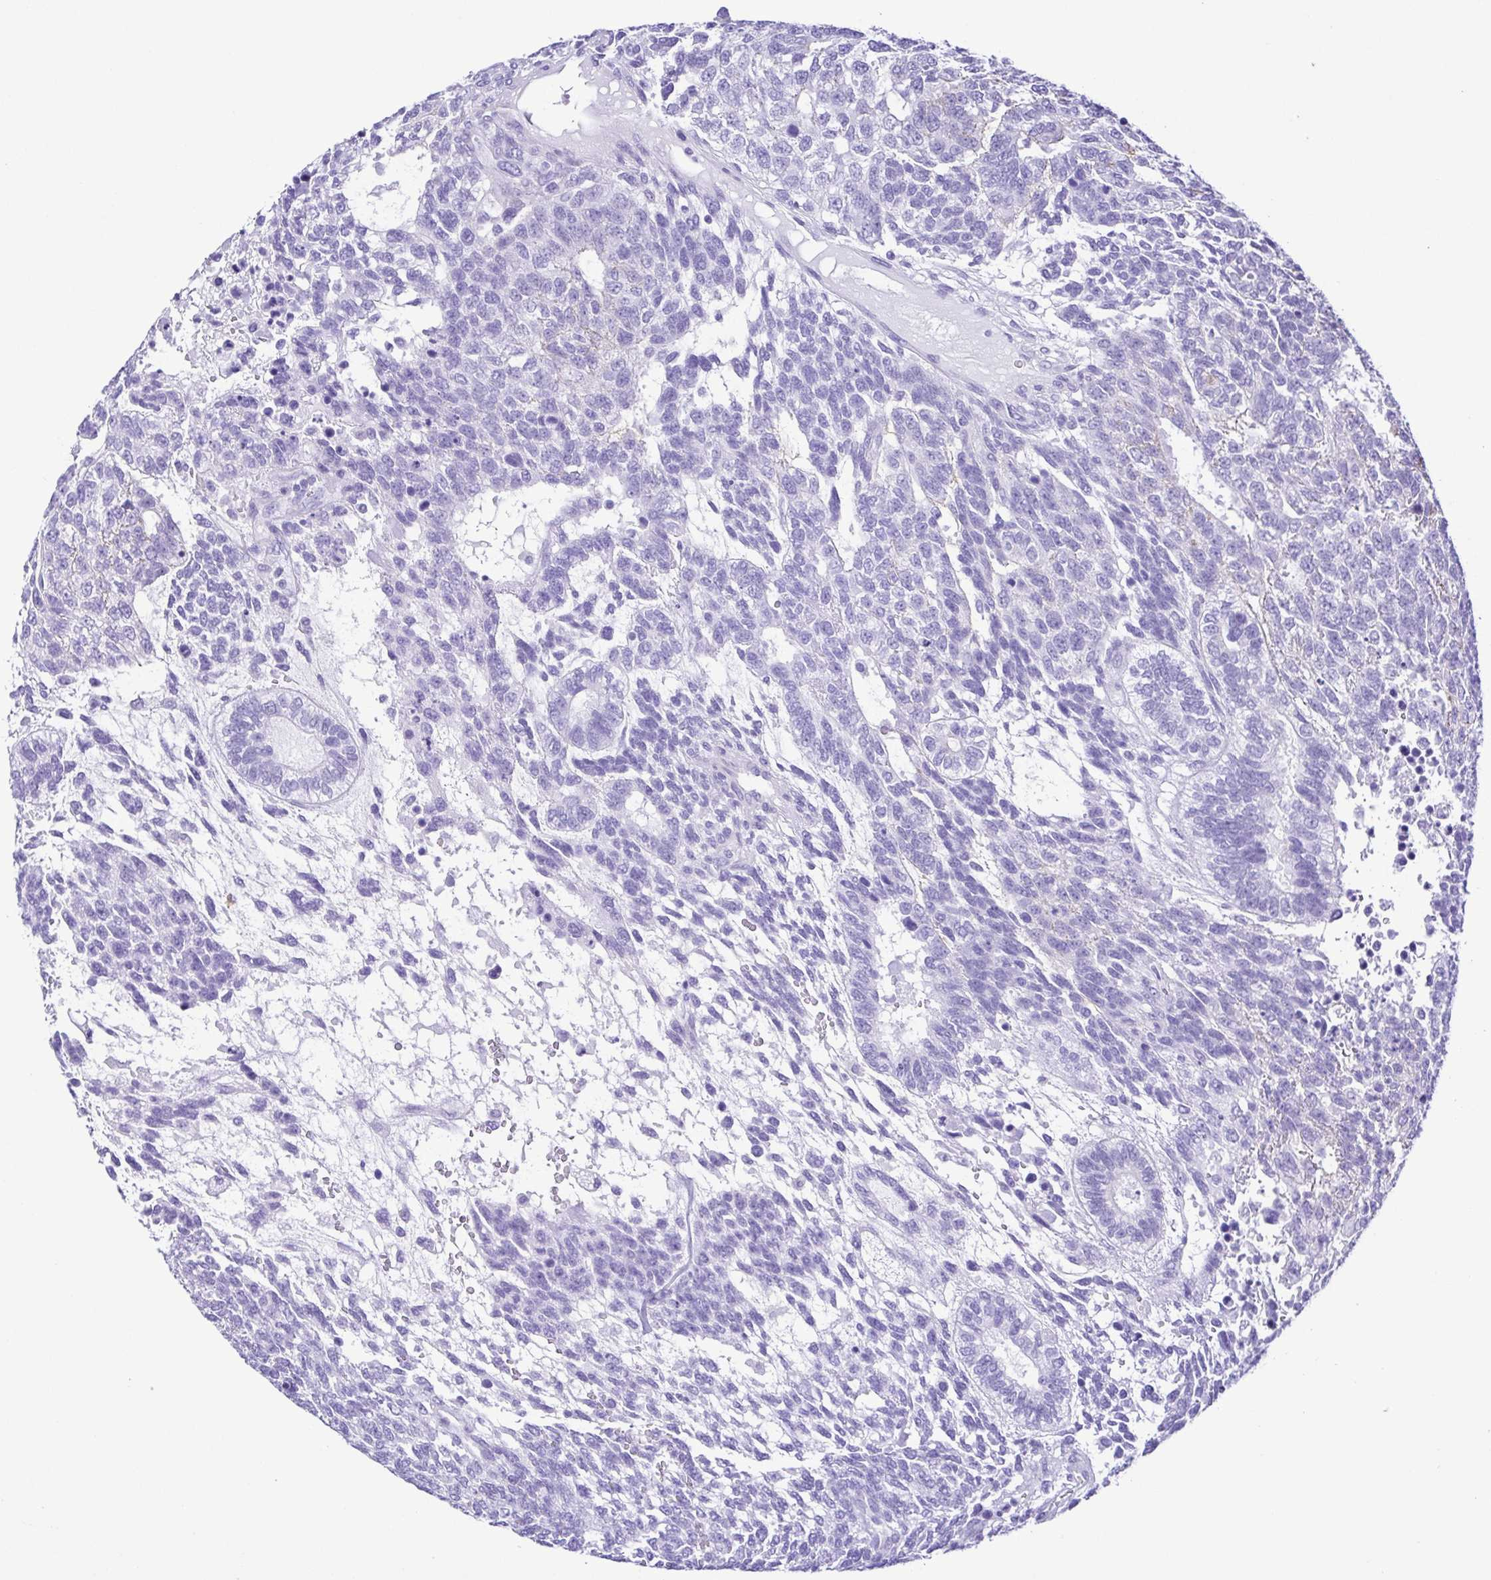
{"staining": {"intensity": "negative", "quantity": "none", "location": "none"}, "tissue": "testis cancer", "cell_type": "Tumor cells", "image_type": "cancer", "snomed": [{"axis": "morphology", "description": "Carcinoma, Embryonal, NOS"}, {"axis": "topography", "description": "Testis"}], "caption": "High power microscopy histopathology image of an immunohistochemistry photomicrograph of testis cancer, revealing no significant positivity in tumor cells.", "gene": "PAK3", "patient": {"sex": "male", "age": 23}}